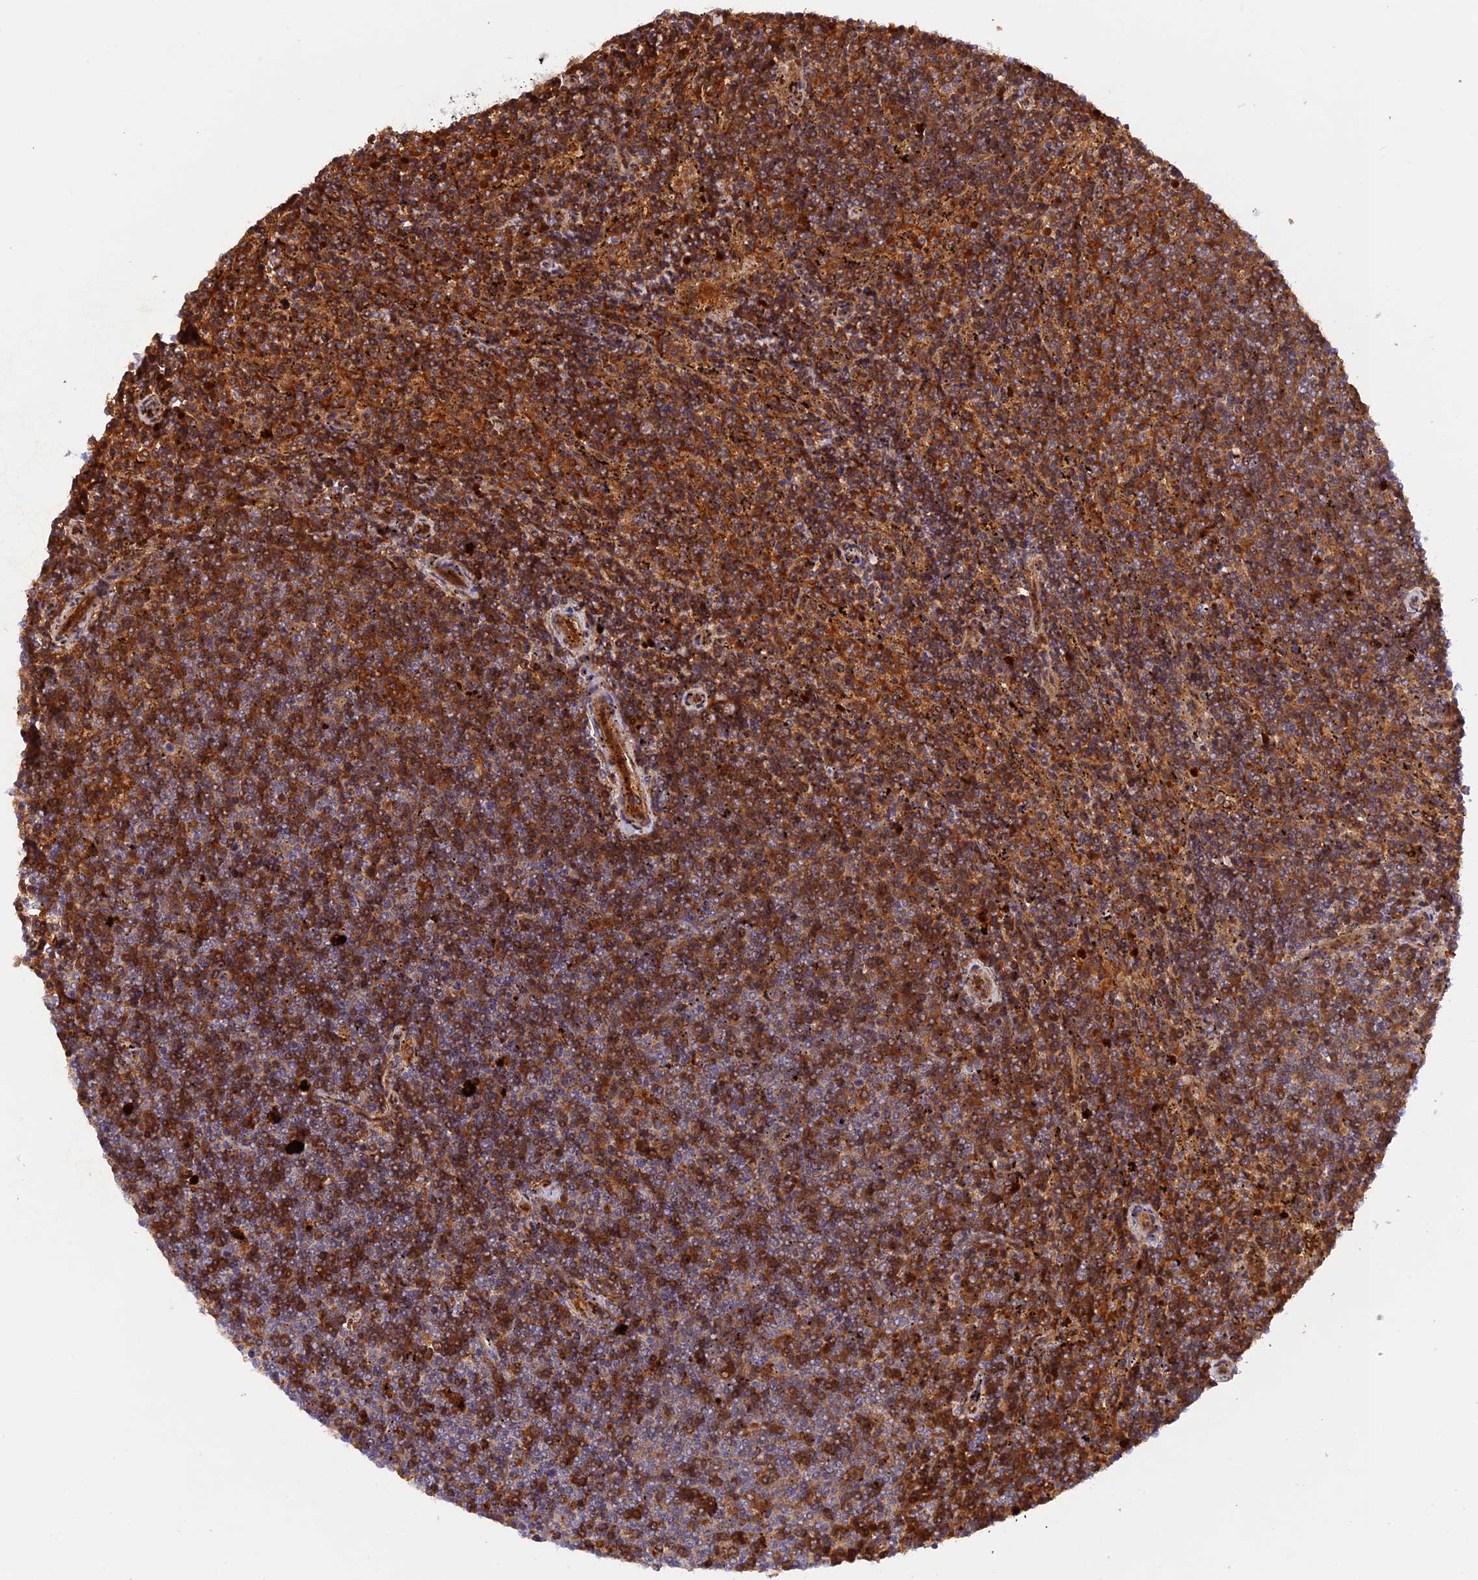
{"staining": {"intensity": "moderate", "quantity": ">75%", "location": "cytoplasmic/membranous"}, "tissue": "lymphoma", "cell_type": "Tumor cells", "image_type": "cancer", "snomed": [{"axis": "morphology", "description": "Malignant lymphoma, non-Hodgkin's type, Low grade"}, {"axis": "topography", "description": "Spleen"}], "caption": "Immunohistochemical staining of human malignant lymphoma, non-Hodgkin's type (low-grade) displays medium levels of moderate cytoplasmic/membranous expression in approximately >75% of tumor cells. The protein is stained brown, and the nuclei are stained in blue (DAB (3,3'-diaminobenzidine) IHC with brightfield microscopy, high magnification).", "gene": "WDFY4", "patient": {"sex": "female", "age": 50}}